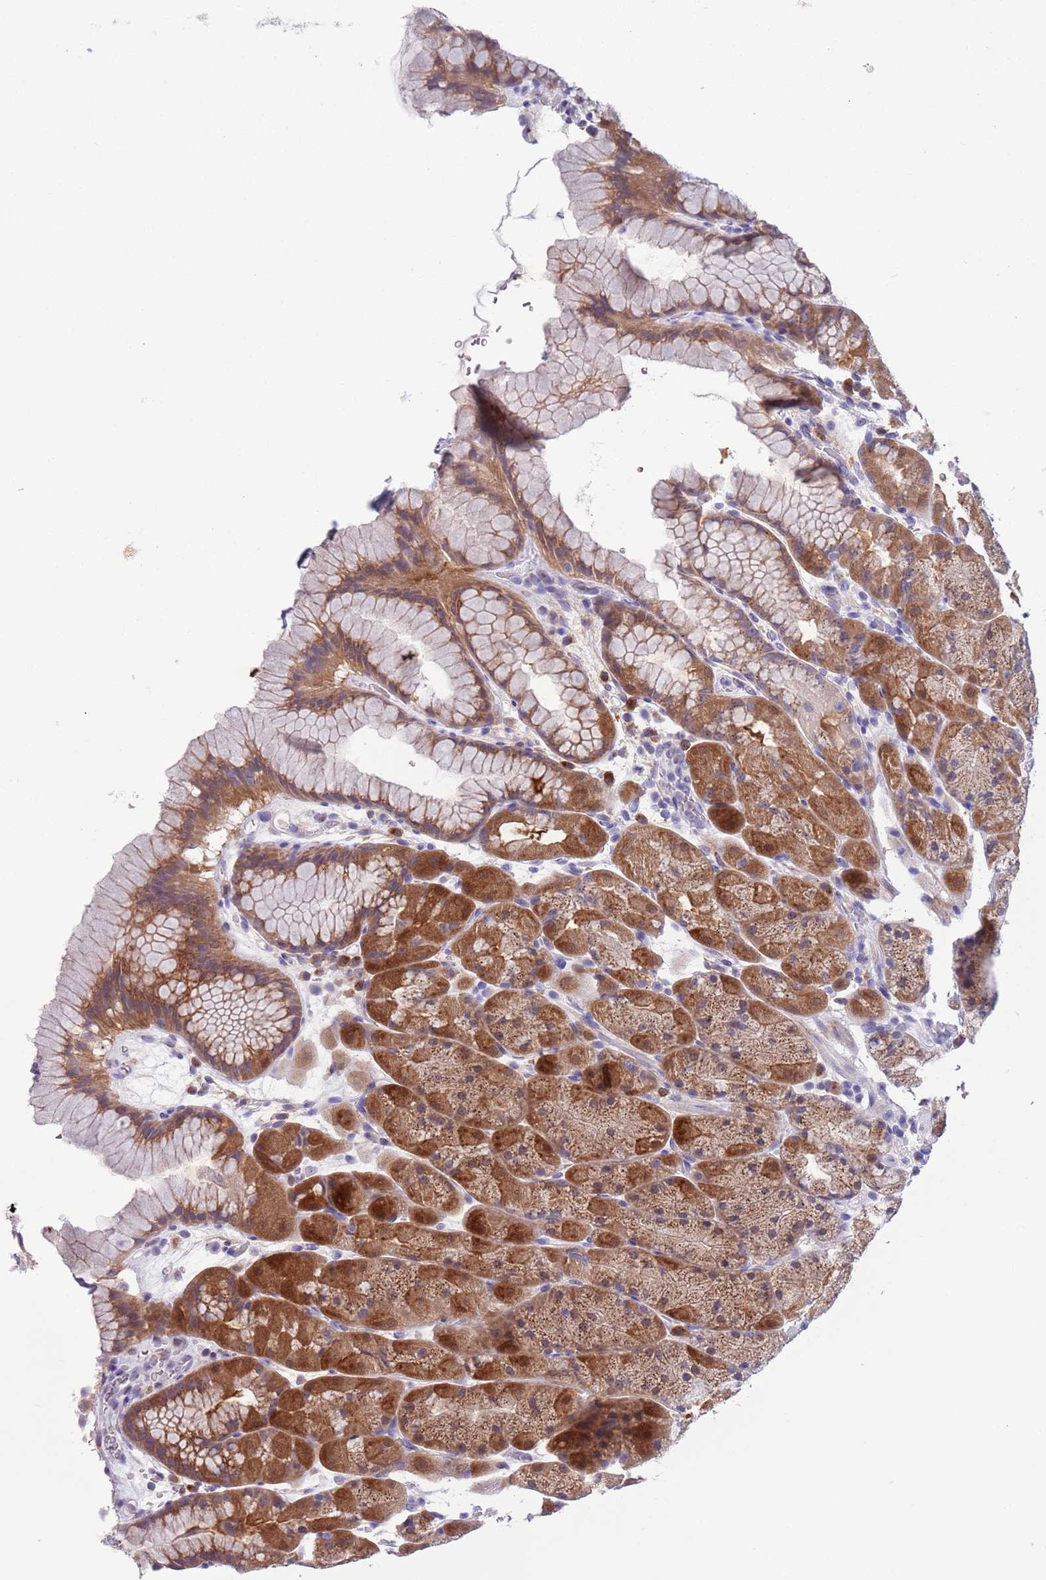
{"staining": {"intensity": "strong", "quantity": ">75%", "location": "cytoplasmic/membranous"}, "tissue": "stomach", "cell_type": "Glandular cells", "image_type": "normal", "snomed": [{"axis": "morphology", "description": "Normal tissue, NOS"}, {"axis": "topography", "description": "Stomach, upper"}, {"axis": "topography", "description": "Stomach, lower"}], "caption": "IHC micrograph of benign stomach stained for a protein (brown), which displays high levels of strong cytoplasmic/membranous staining in about >75% of glandular cells.", "gene": "PFKFB2", "patient": {"sex": "male", "age": 67}}